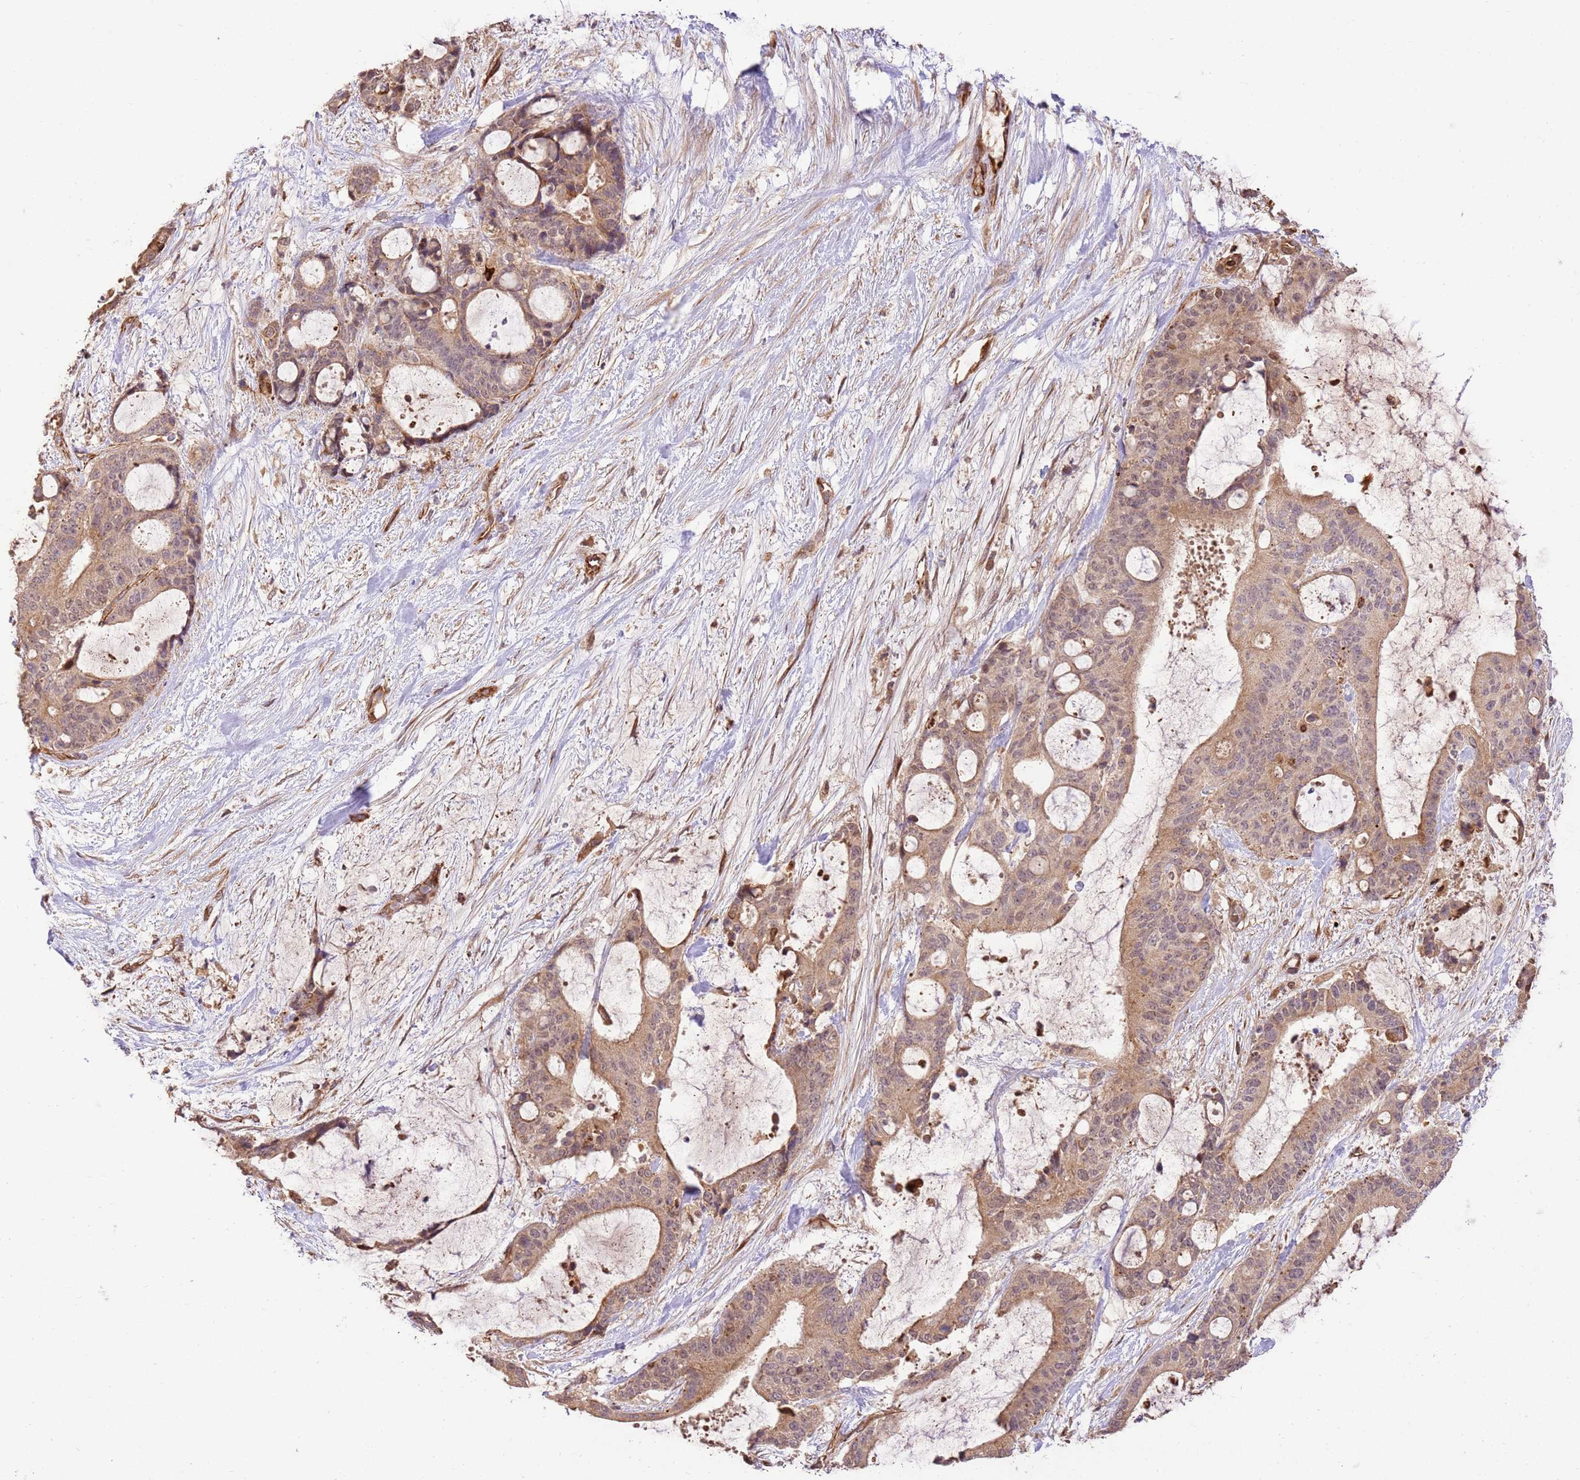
{"staining": {"intensity": "weak", "quantity": ">75%", "location": "cytoplasmic/membranous"}, "tissue": "liver cancer", "cell_type": "Tumor cells", "image_type": "cancer", "snomed": [{"axis": "morphology", "description": "Normal tissue, NOS"}, {"axis": "morphology", "description": "Cholangiocarcinoma"}, {"axis": "topography", "description": "Liver"}, {"axis": "topography", "description": "Peripheral nerve tissue"}], "caption": "Protein expression analysis of human cholangiocarcinoma (liver) reveals weak cytoplasmic/membranous expression in about >75% of tumor cells.", "gene": "KATNAL2", "patient": {"sex": "female", "age": 73}}